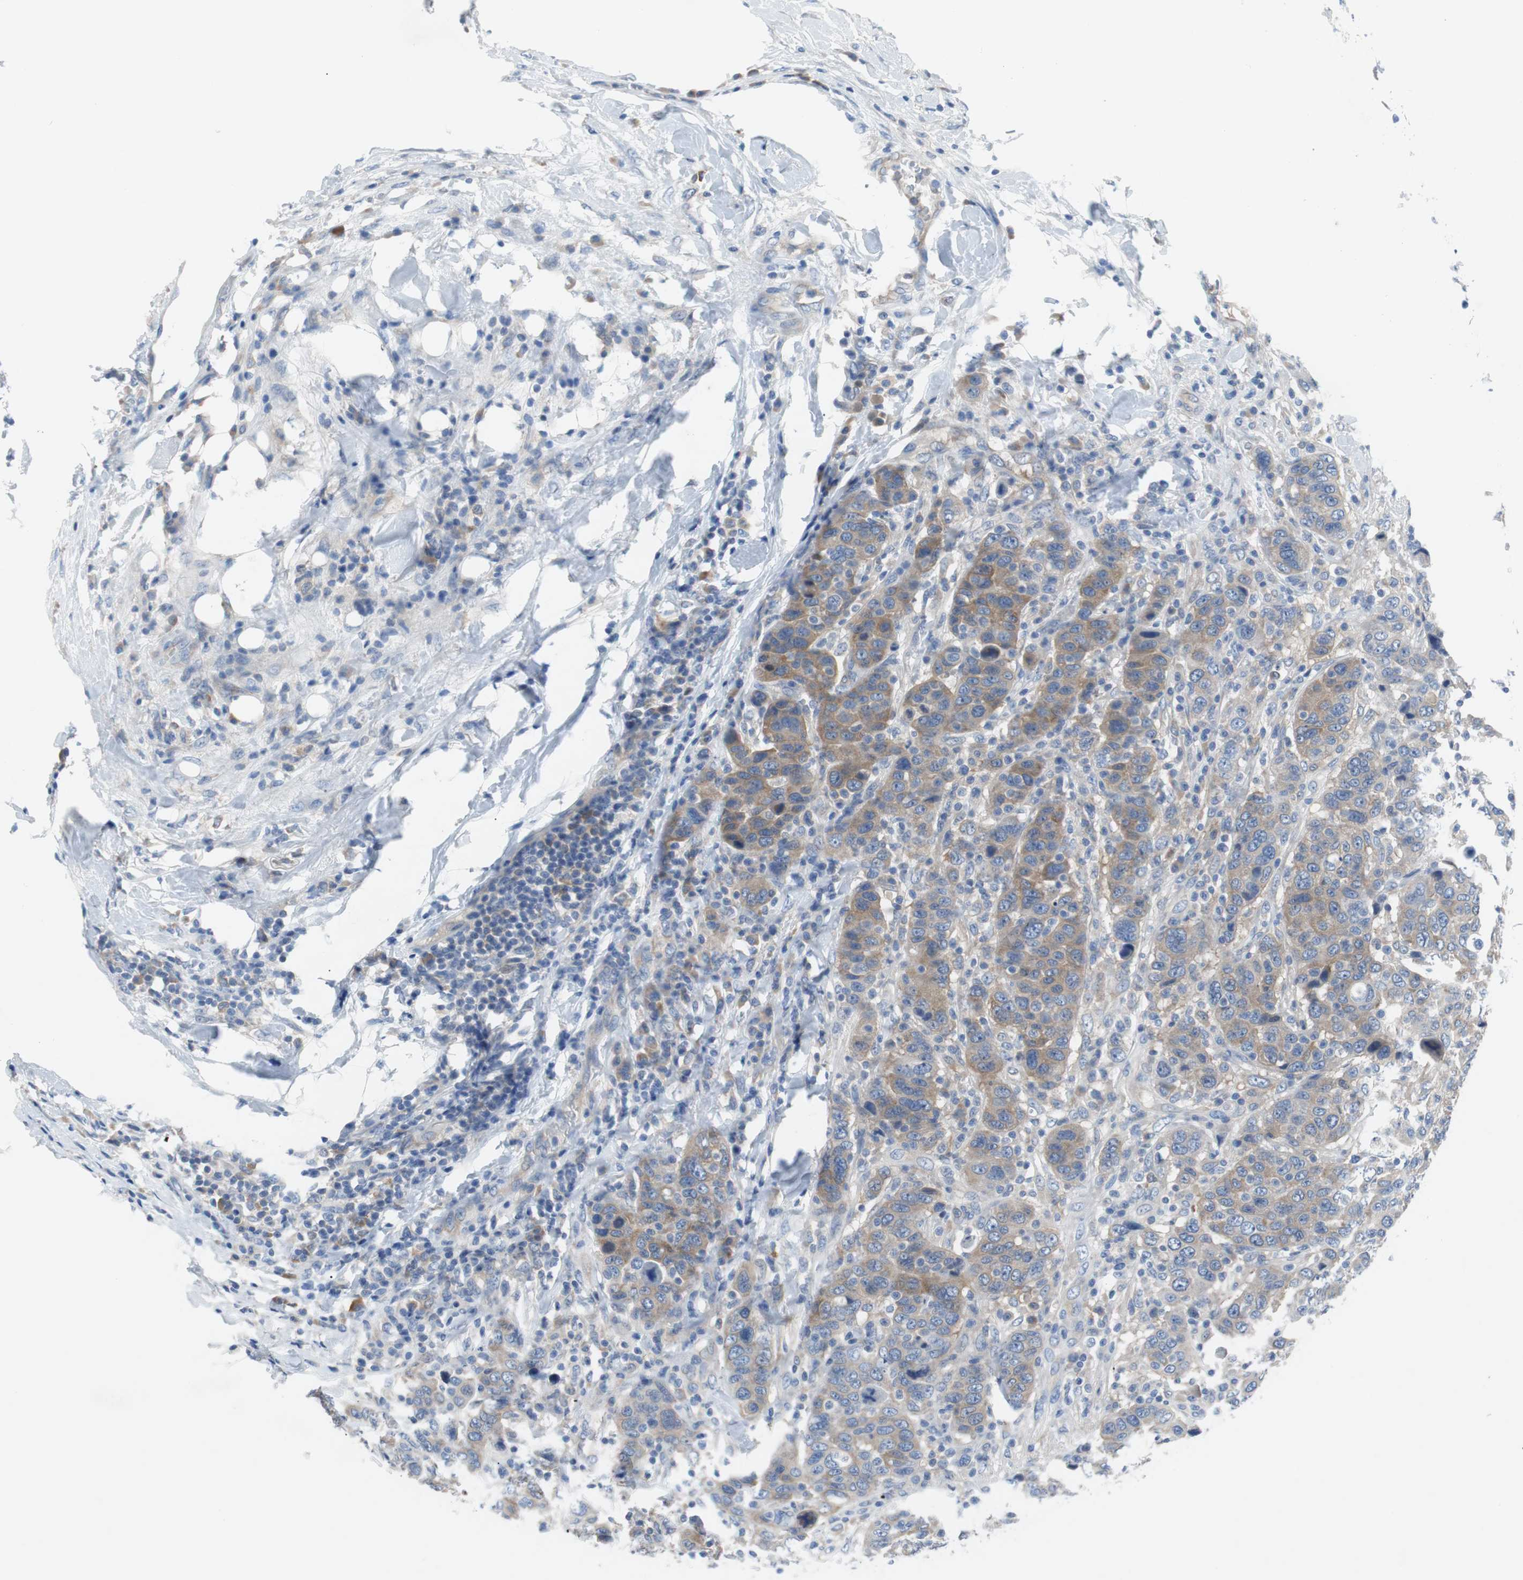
{"staining": {"intensity": "weak", "quantity": ">75%", "location": "cytoplasmic/membranous"}, "tissue": "breast cancer", "cell_type": "Tumor cells", "image_type": "cancer", "snomed": [{"axis": "morphology", "description": "Duct carcinoma"}, {"axis": "topography", "description": "Breast"}], "caption": "Protein staining shows weak cytoplasmic/membranous staining in approximately >75% of tumor cells in breast cancer (invasive ductal carcinoma).", "gene": "EEF2K", "patient": {"sex": "female", "age": 37}}